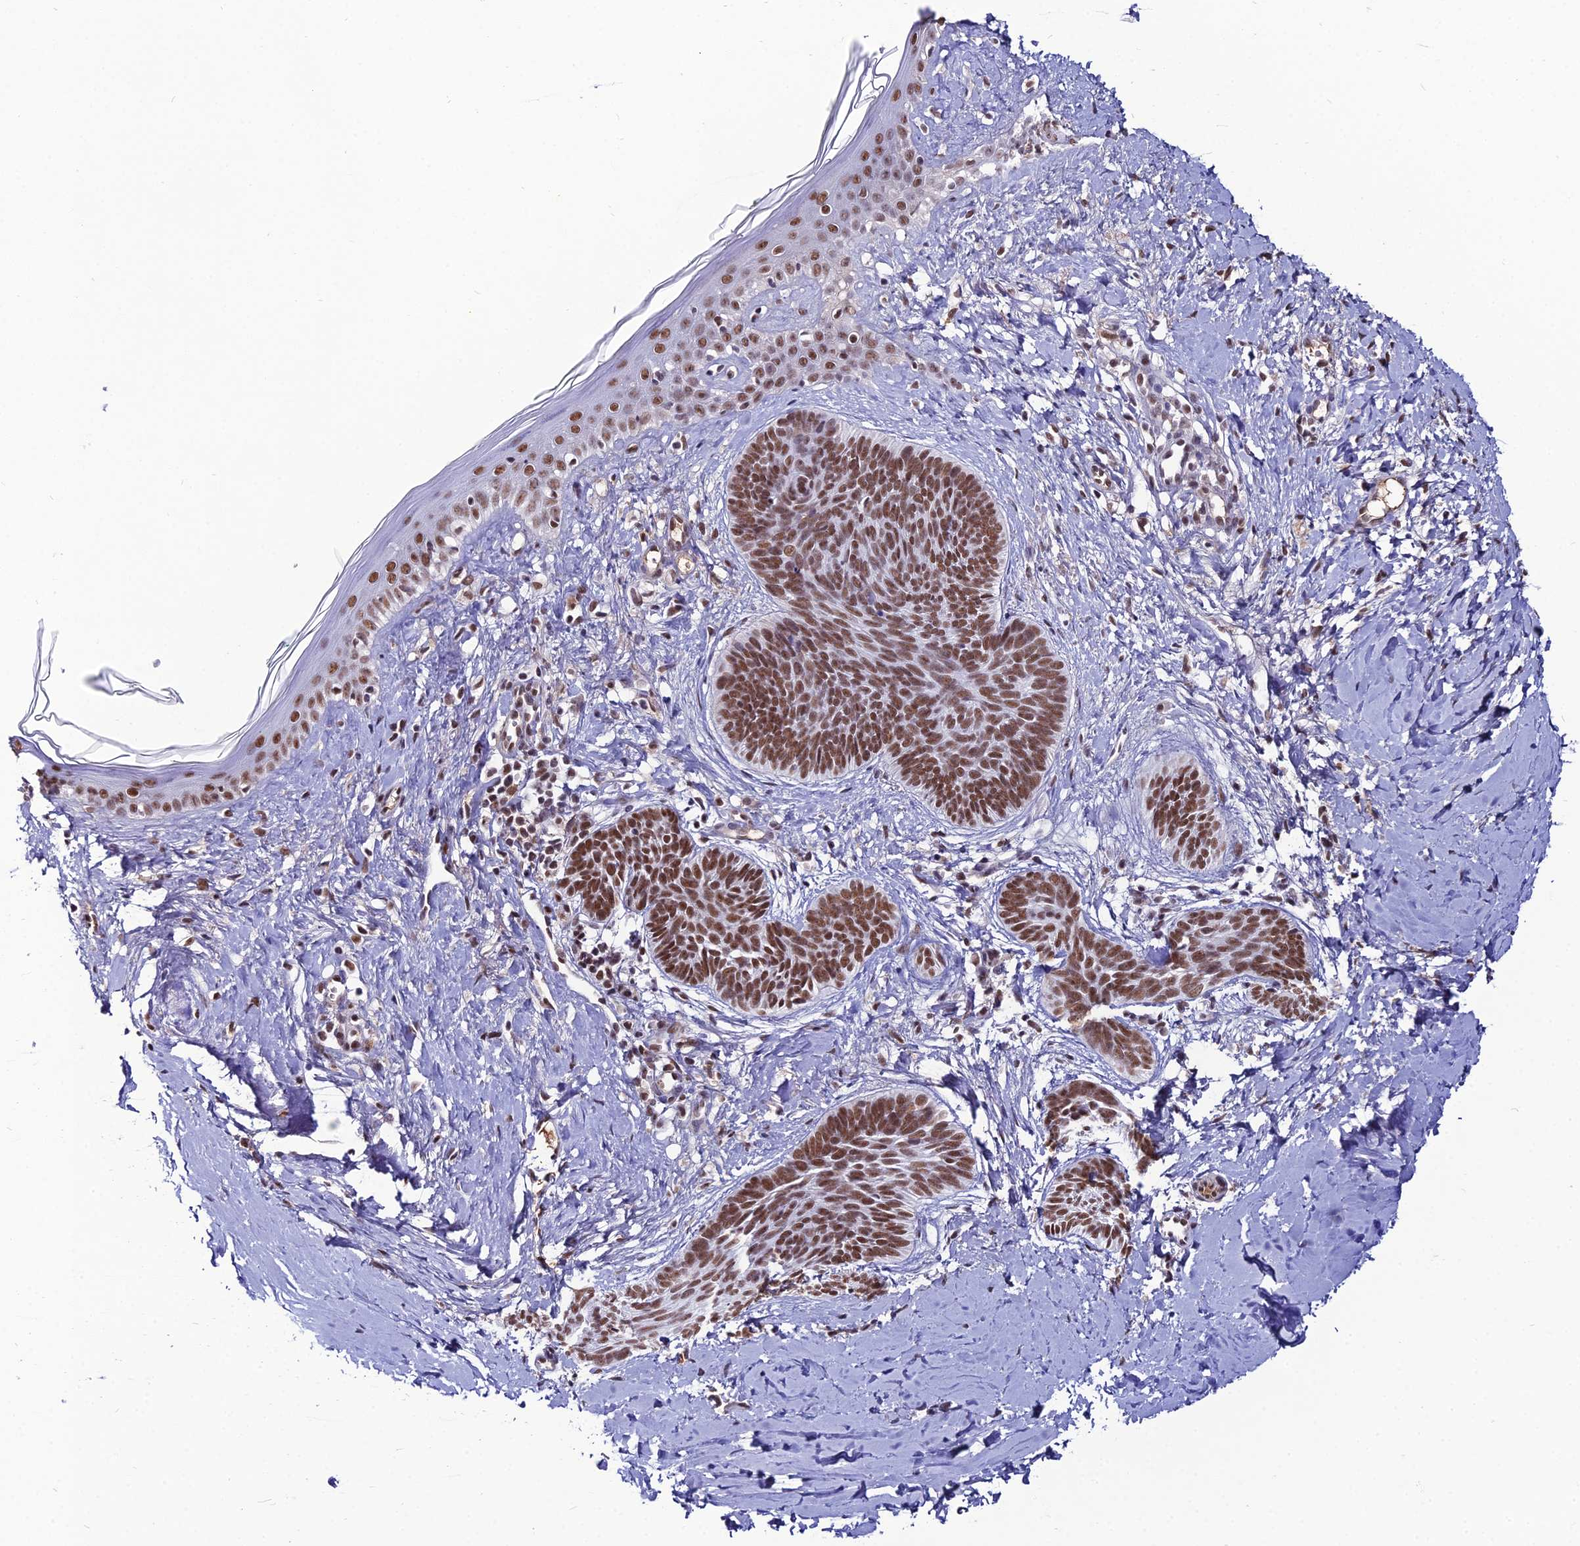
{"staining": {"intensity": "moderate", "quantity": ">75%", "location": "nuclear"}, "tissue": "skin cancer", "cell_type": "Tumor cells", "image_type": "cancer", "snomed": [{"axis": "morphology", "description": "Basal cell carcinoma"}, {"axis": "topography", "description": "Skin"}], "caption": "The immunohistochemical stain shows moderate nuclear expression in tumor cells of basal cell carcinoma (skin) tissue.", "gene": "RBM12", "patient": {"sex": "female", "age": 81}}